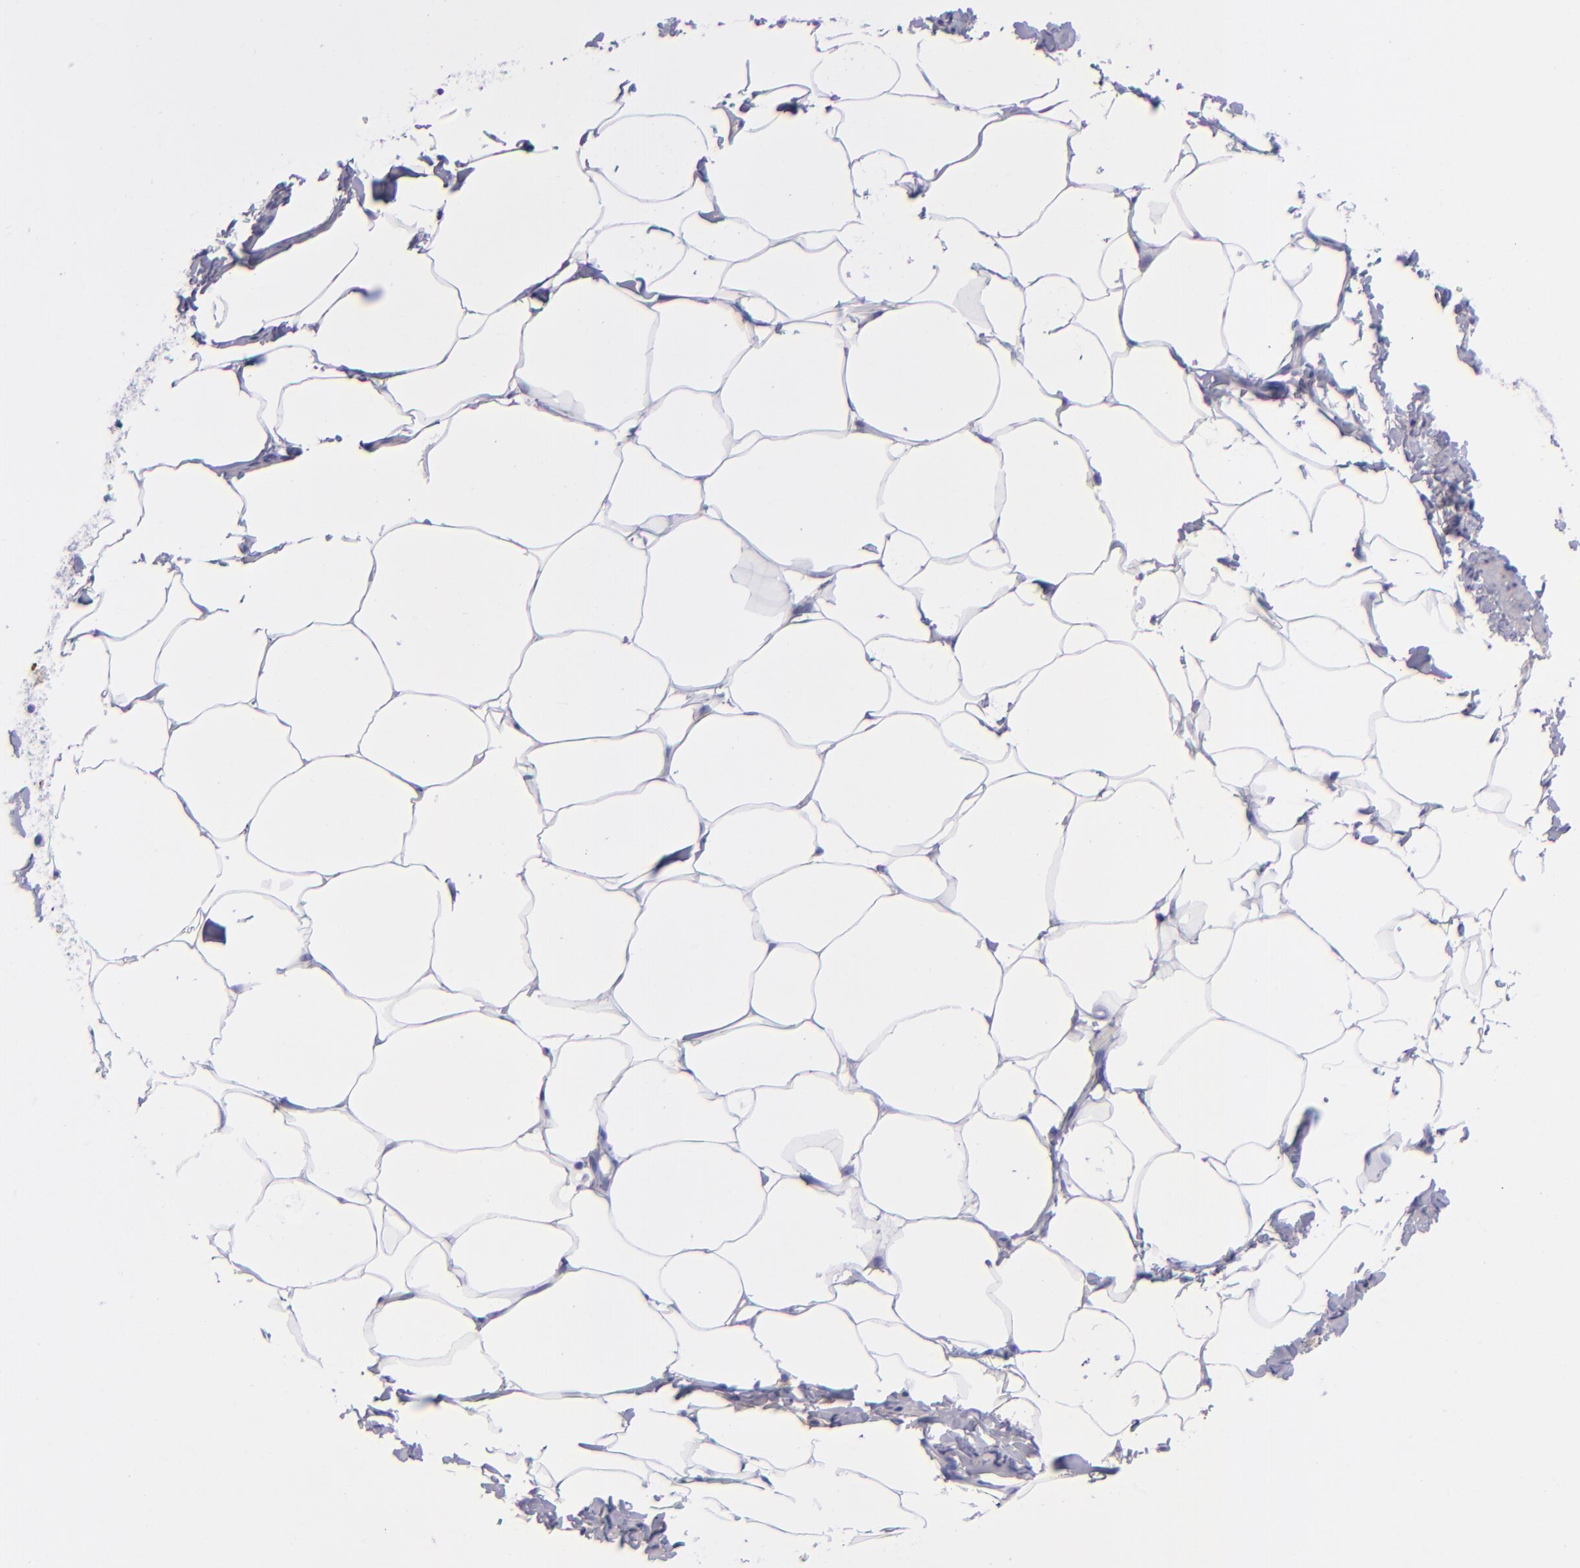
{"staining": {"intensity": "negative", "quantity": "none", "location": "none"}, "tissue": "adipose tissue", "cell_type": "Adipocytes", "image_type": "normal", "snomed": [{"axis": "morphology", "description": "Normal tissue, NOS"}, {"axis": "topography", "description": "Vascular tissue"}], "caption": "IHC image of benign adipose tissue: human adipose tissue stained with DAB demonstrates no significant protein staining in adipocytes.", "gene": "EFCAB13", "patient": {"sex": "male", "age": 41}}